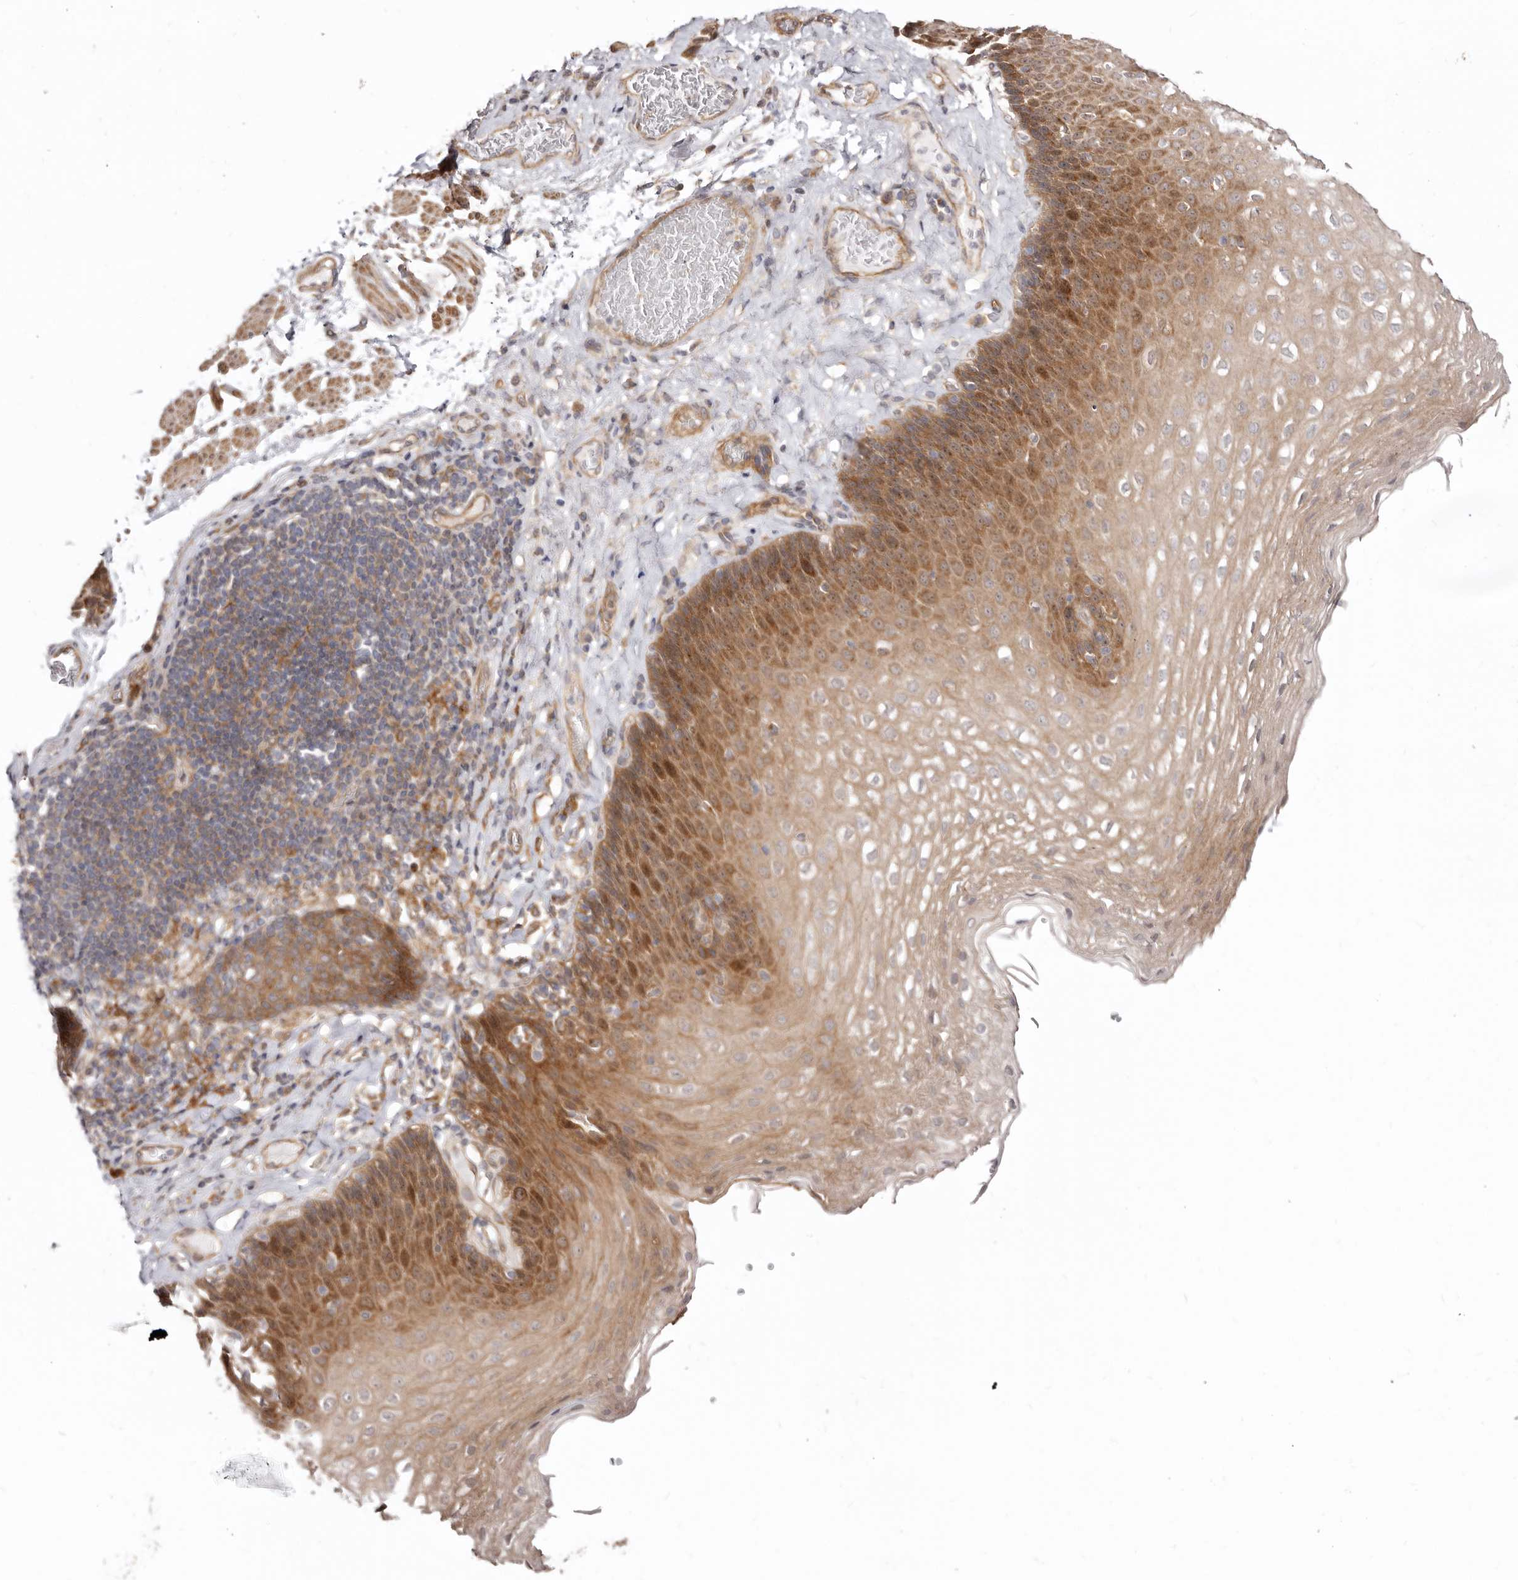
{"staining": {"intensity": "moderate", "quantity": "25%-75%", "location": "cytoplasmic/membranous,nuclear"}, "tissue": "esophagus", "cell_type": "Squamous epithelial cells", "image_type": "normal", "snomed": [{"axis": "morphology", "description": "Normal tissue, NOS"}, {"axis": "topography", "description": "Esophagus"}], "caption": "IHC staining of benign esophagus, which exhibits medium levels of moderate cytoplasmic/membranous,nuclear expression in approximately 25%-75% of squamous epithelial cells indicating moderate cytoplasmic/membranous,nuclear protein positivity. The staining was performed using DAB (3,3'-diaminobenzidine) (brown) for protein detection and nuclei were counterstained in hematoxylin (blue).", "gene": "GPATCH4", "patient": {"sex": "female", "age": 66}}